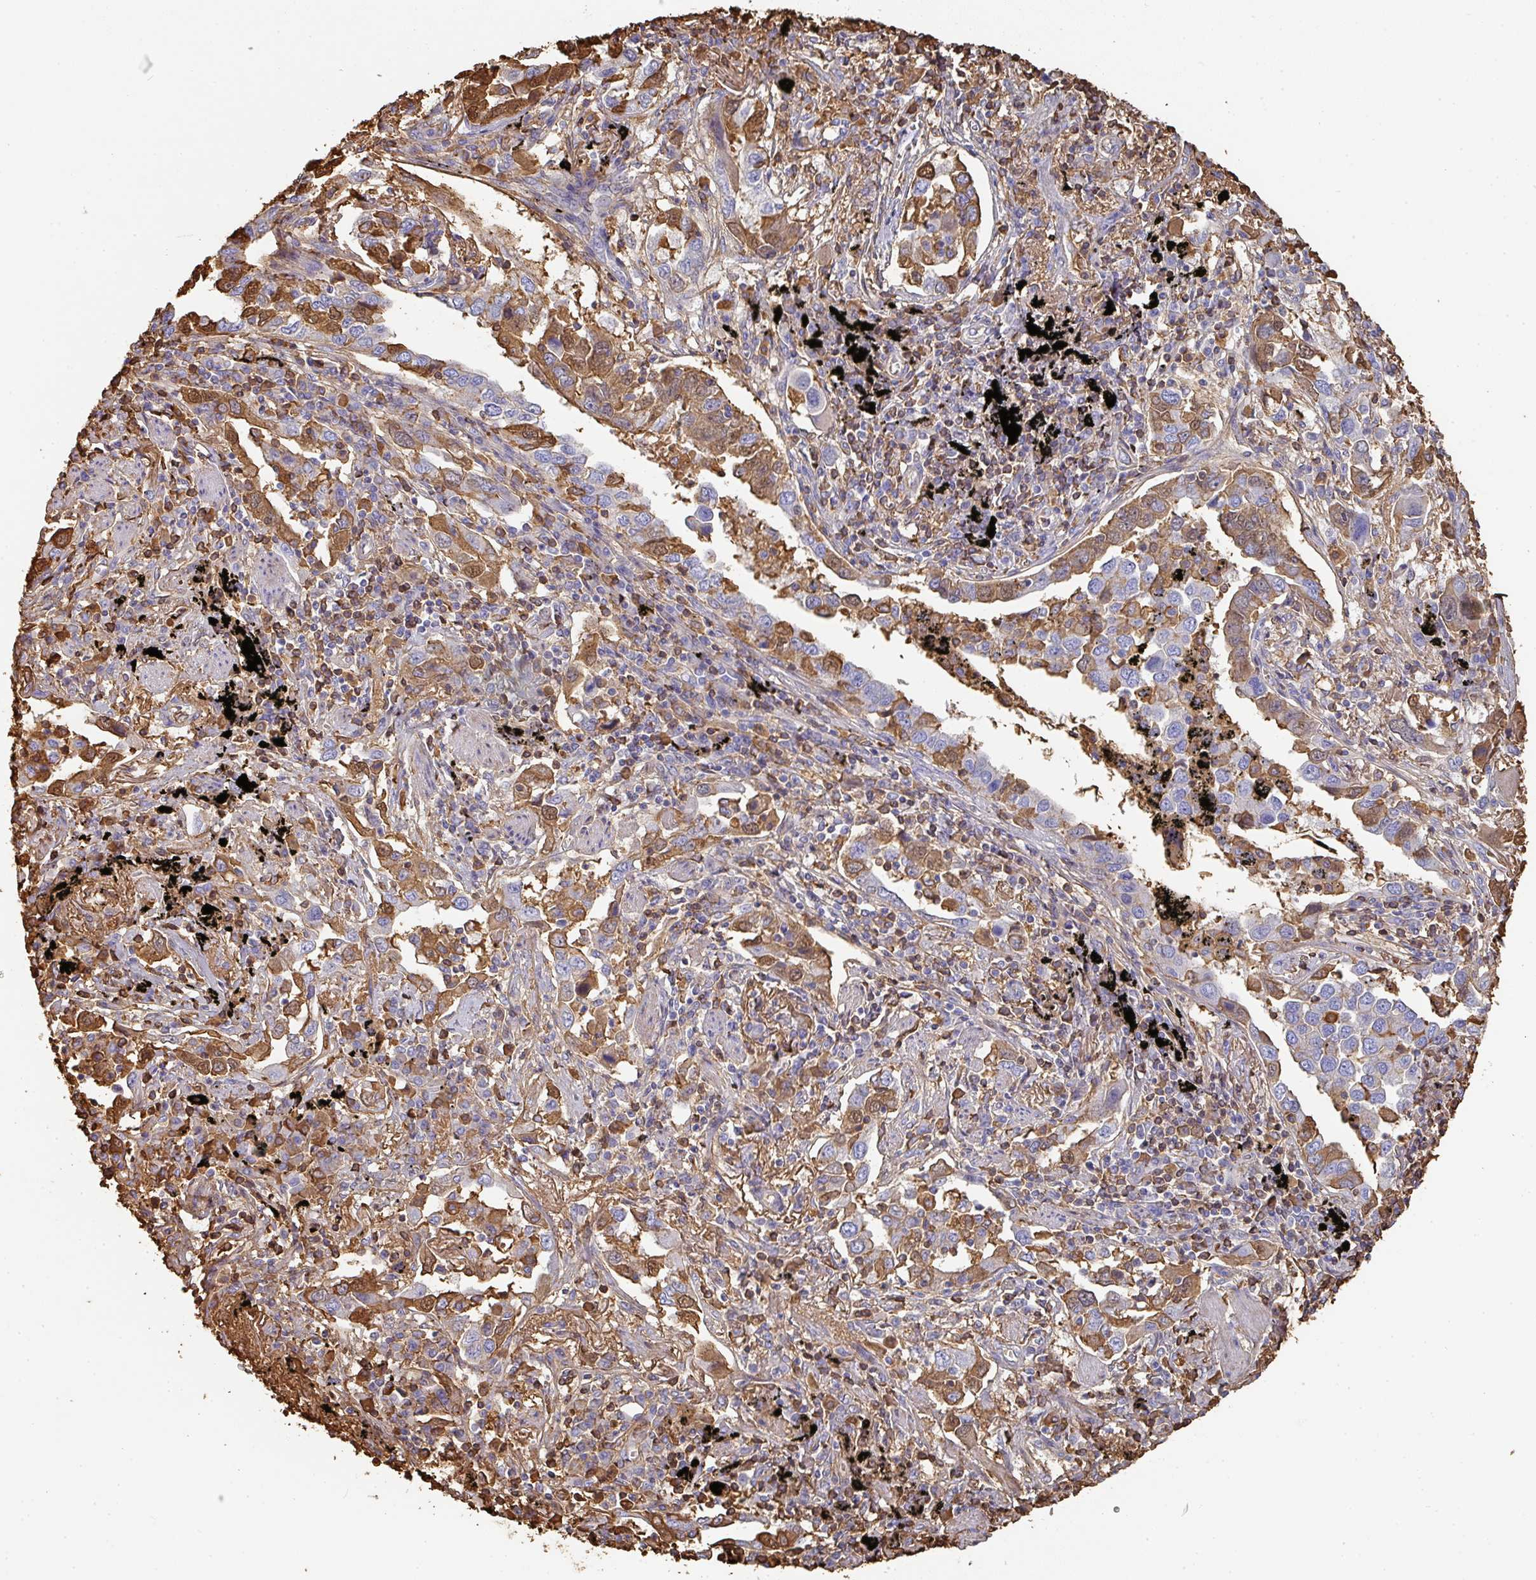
{"staining": {"intensity": "moderate", "quantity": ">75%", "location": "cytoplasmic/membranous,nuclear"}, "tissue": "lung cancer", "cell_type": "Tumor cells", "image_type": "cancer", "snomed": [{"axis": "morphology", "description": "Adenocarcinoma, NOS"}, {"axis": "topography", "description": "Lung"}], "caption": "Protein expression analysis of lung cancer (adenocarcinoma) demonstrates moderate cytoplasmic/membranous and nuclear expression in approximately >75% of tumor cells.", "gene": "ALB", "patient": {"sex": "male", "age": 67}}